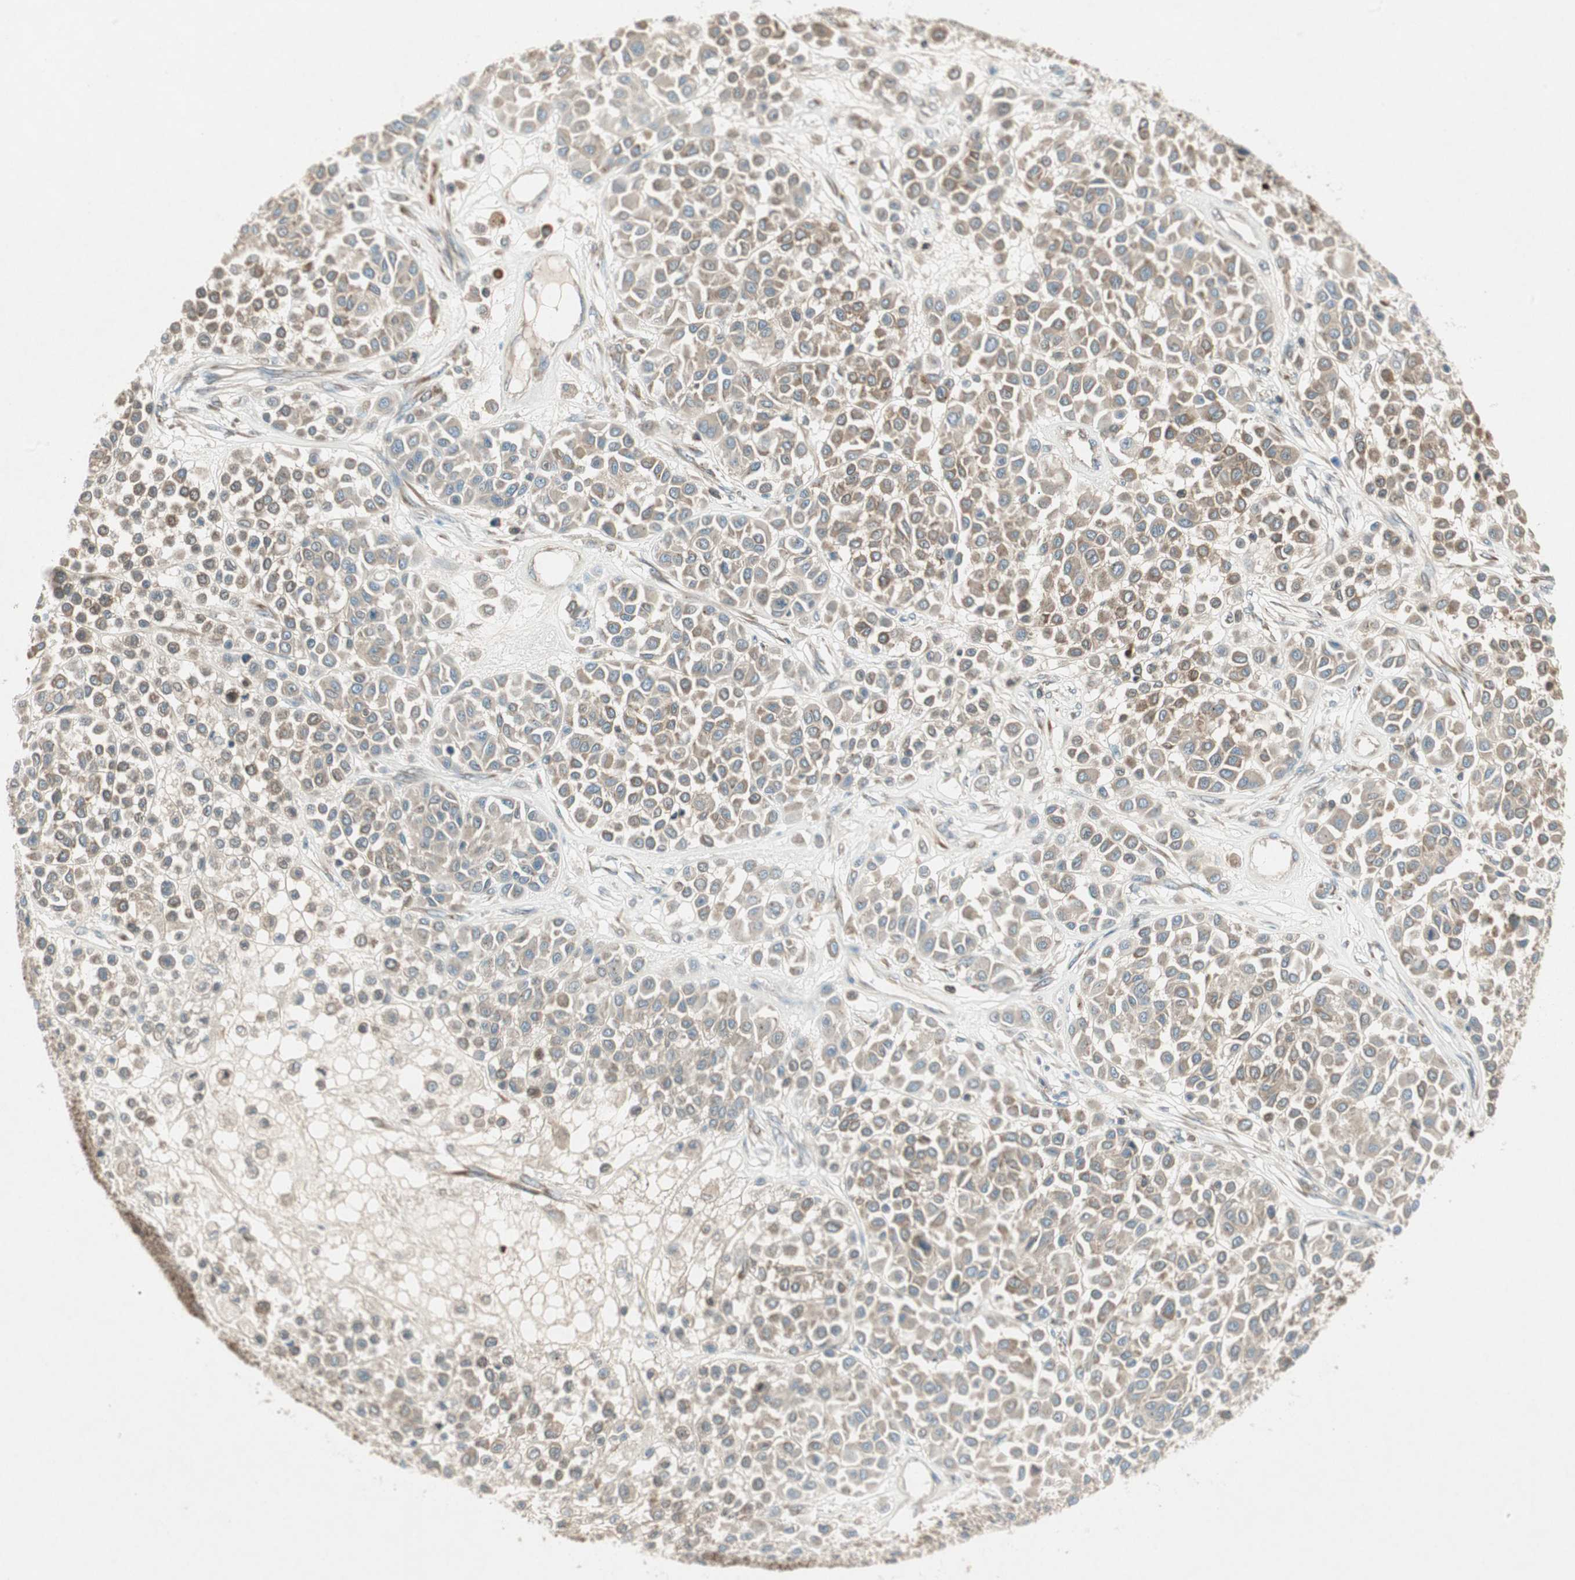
{"staining": {"intensity": "moderate", "quantity": ">75%", "location": "cytoplasmic/membranous"}, "tissue": "melanoma", "cell_type": "Tumor cells", "image_type": "cancer", "snomed": [{"axis": "morphology", "description": "Malignant melanoma, Metastatic site"}, {"axis": "topography", "description": "Soft tissue"}], "caption": "Protein staining of malignant melanoma (metastatic site) tissue displays moderate cytoplasmic/membranous positivity in approximately >75% of tumor cells.", "gene": "CHADL", "patient": {"sex": "male", "age": 41}}